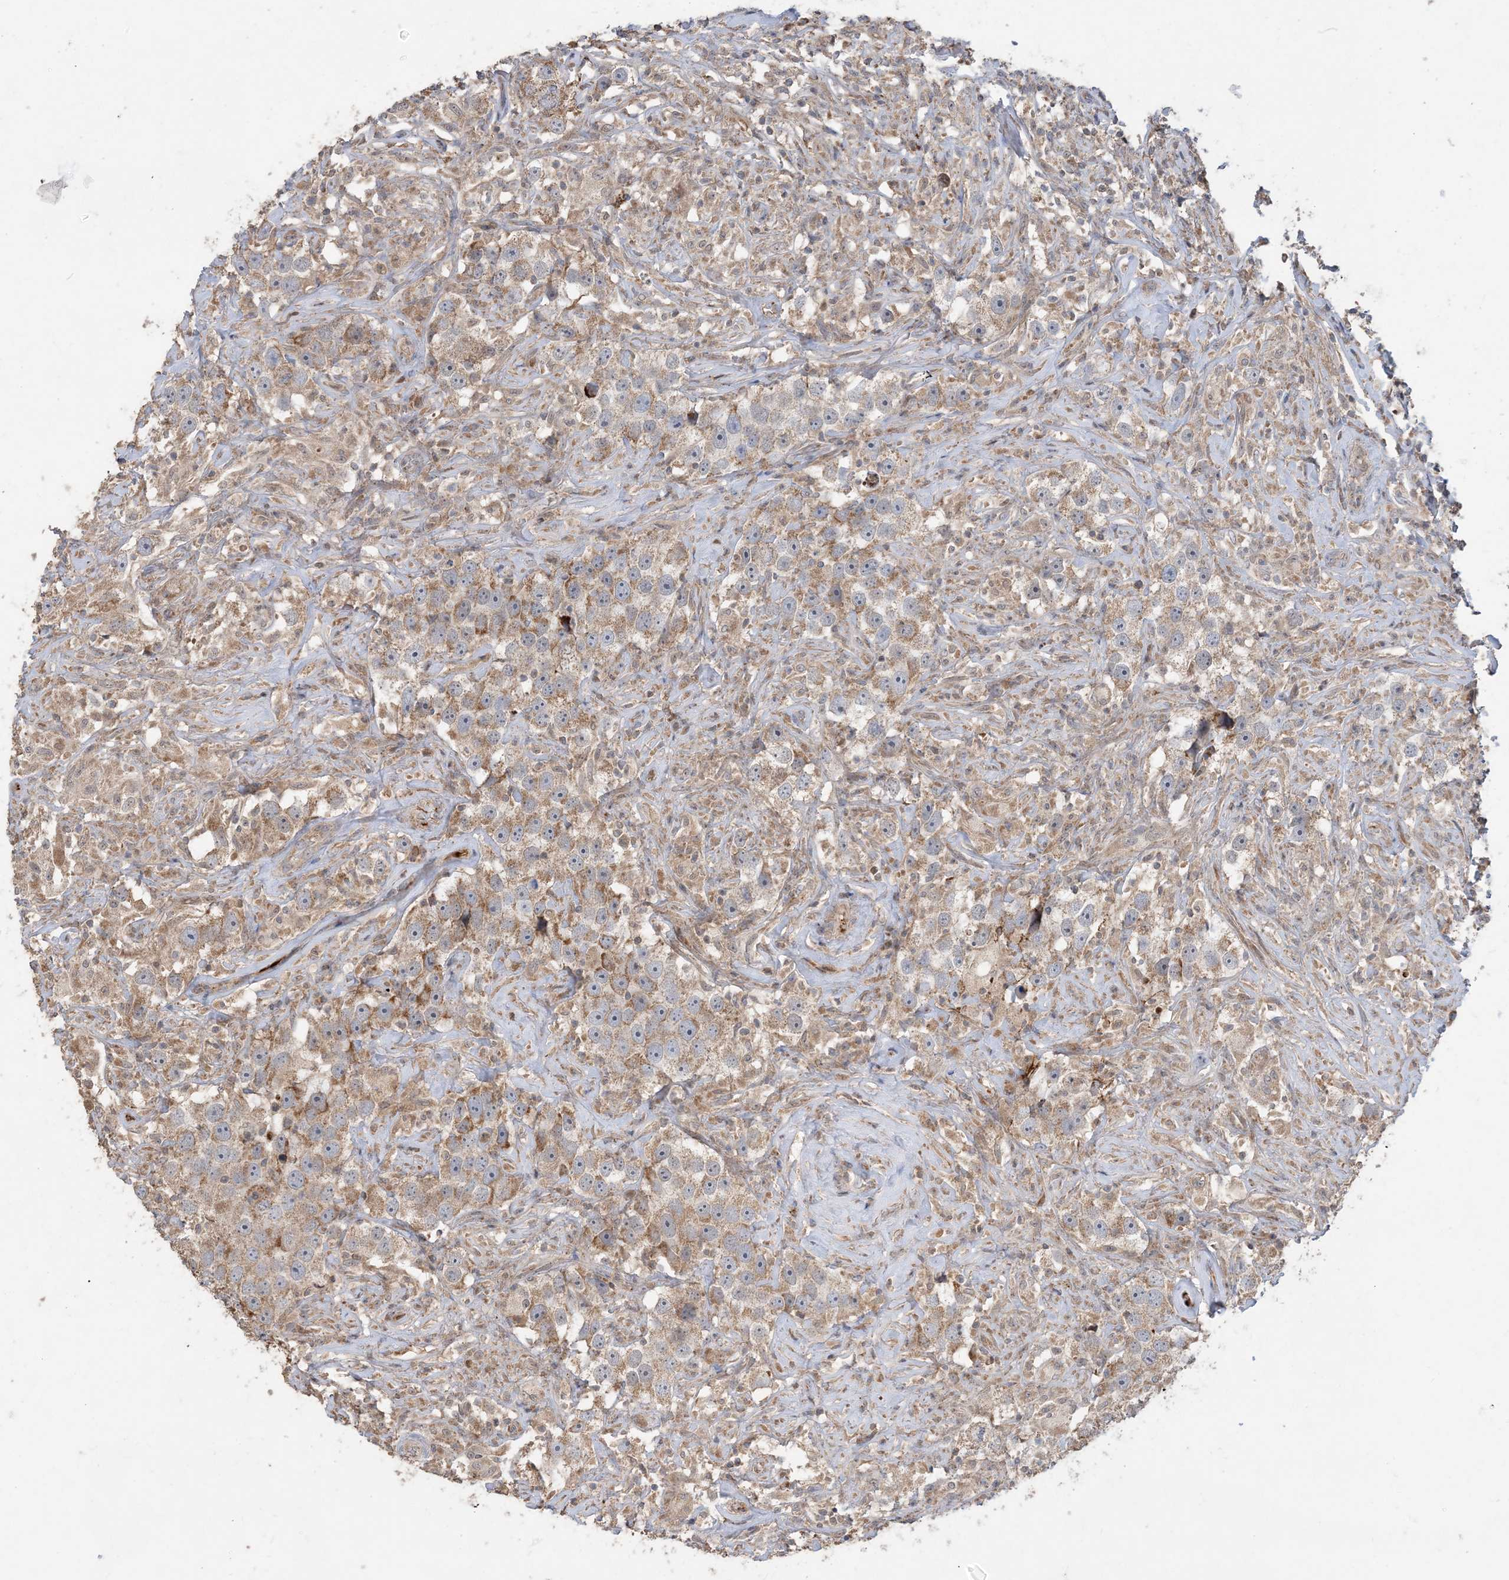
{"staining": {"intensity": "moderate", "quantity": ">75%", "location": "cytoplasmic/membranous"}, "tissue": "testis cancer", "cell_type": "Tumor cells", "image_type": "cancer", "snomed": [{"axis": "morphology", "description": "Seminoma, NOS"}, {"axis": "topography", "description": "Testis"}], "caption": "Seminoma (testis) stained with DAB (3,3'-diaminobenzidine) immunohistochemistry demonstrates medium levels of moderate cytoplasmic/membranous positivity in about >75% of tumor cells.", "gene": "ECHDC1", "patient": {"sex": "male", "age": 49}}